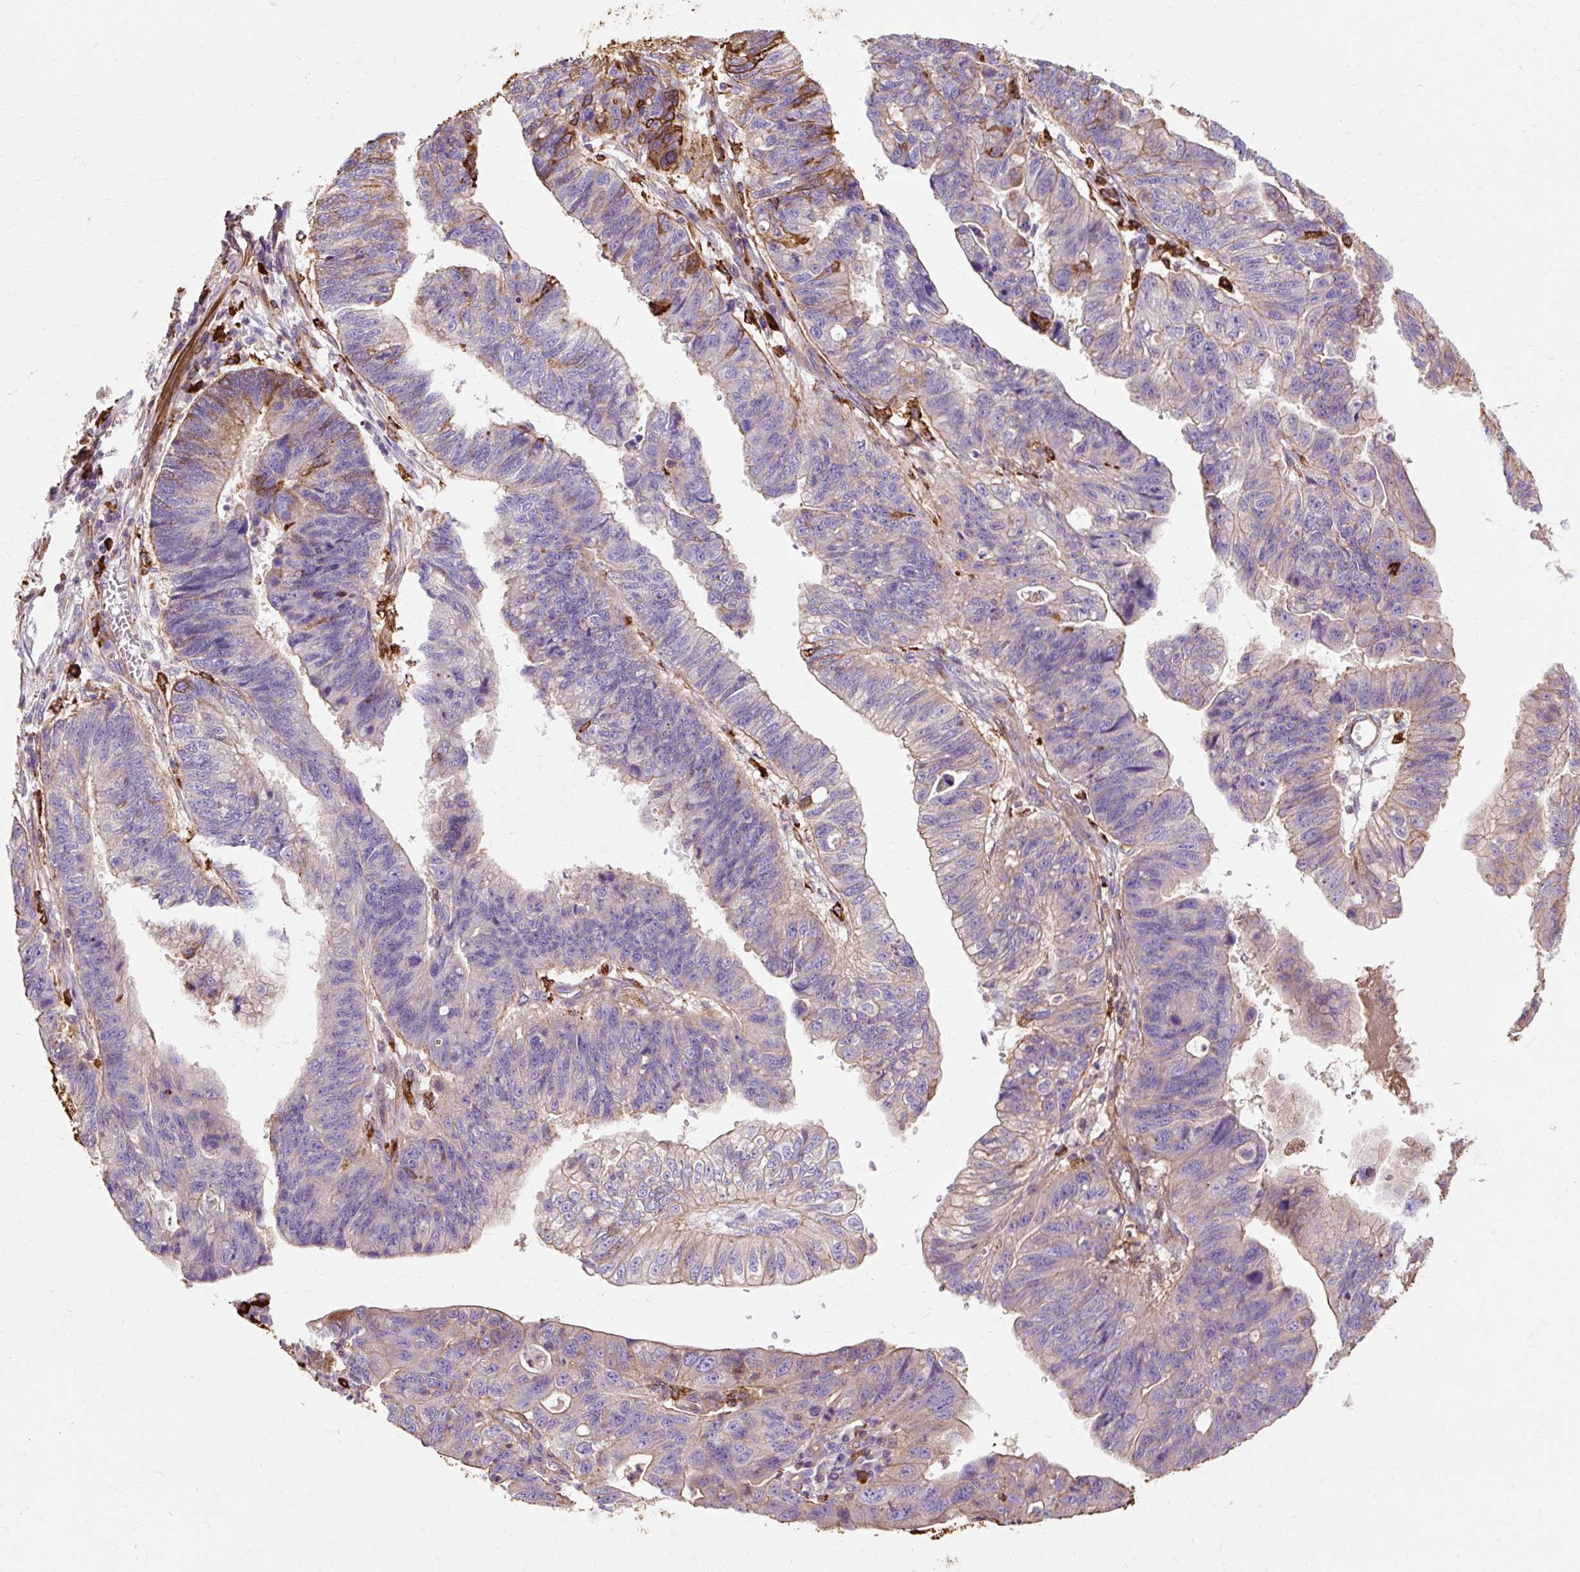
{"staining": {"intensity": "moderate", "quantity": "25%-75%", "location": "cytoplasmic/membranous"}, "tissue": "stomach cancer", "cell_type": "Tumor cells", "image_type": "cancer", "snomed": [{"axis": "morphology", "description": "Adenocarcinoma, NOS"}, {"axis": "topography", "description": "Stomach"}], "caption": "The image displays staining of stomach cancer (adenocarcinoma), revealing moderate cytoplasmic/membranous protein staining (brown color) within tumor cells.", "gene": "TBC1D2B", "patient": {"sex": "male", "age": 59}}